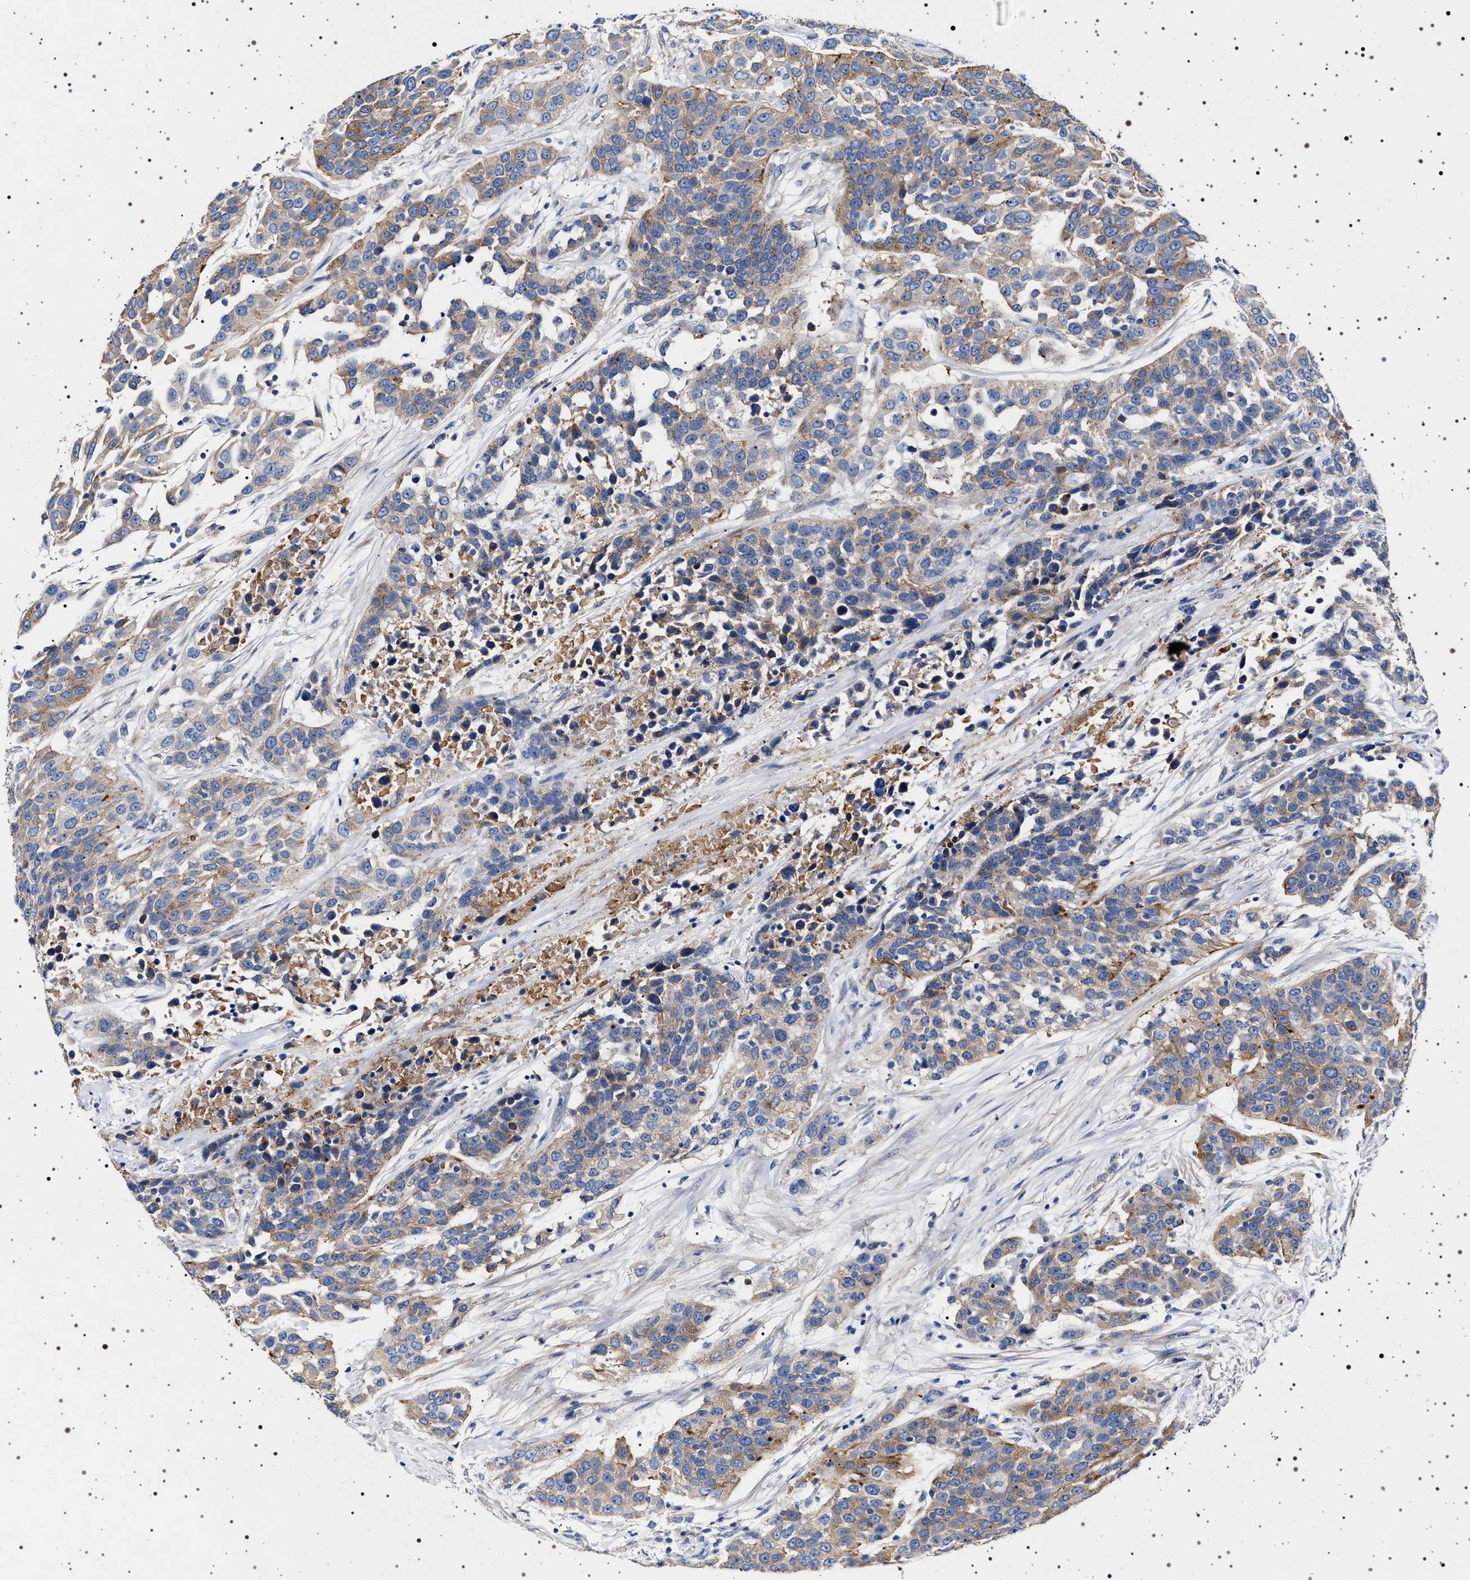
{"staining": {"intensity": "moderate", "quantity": ">75%", "location": "cytoplasmic/membranous"}, "tissue": "urothelial cancer", "cell_type": "Tumor cells", "image_type": "cancer", "snomed": [{"axis": "morphology", "description": "Urothelial carcinoma, High grade"}, {"axis": "topography", "description": "Urinary bladder"}], "caption": "Immunohistochemistry (IHC) image of urothelial cancer stained for a protein (brown), which reveals medium levels of moderate cytoplasmic/membranous staining in approximately >75% of tumor cells.", "gene": "NAALADL2", "patient": {"sex": "female", "age": 80}}